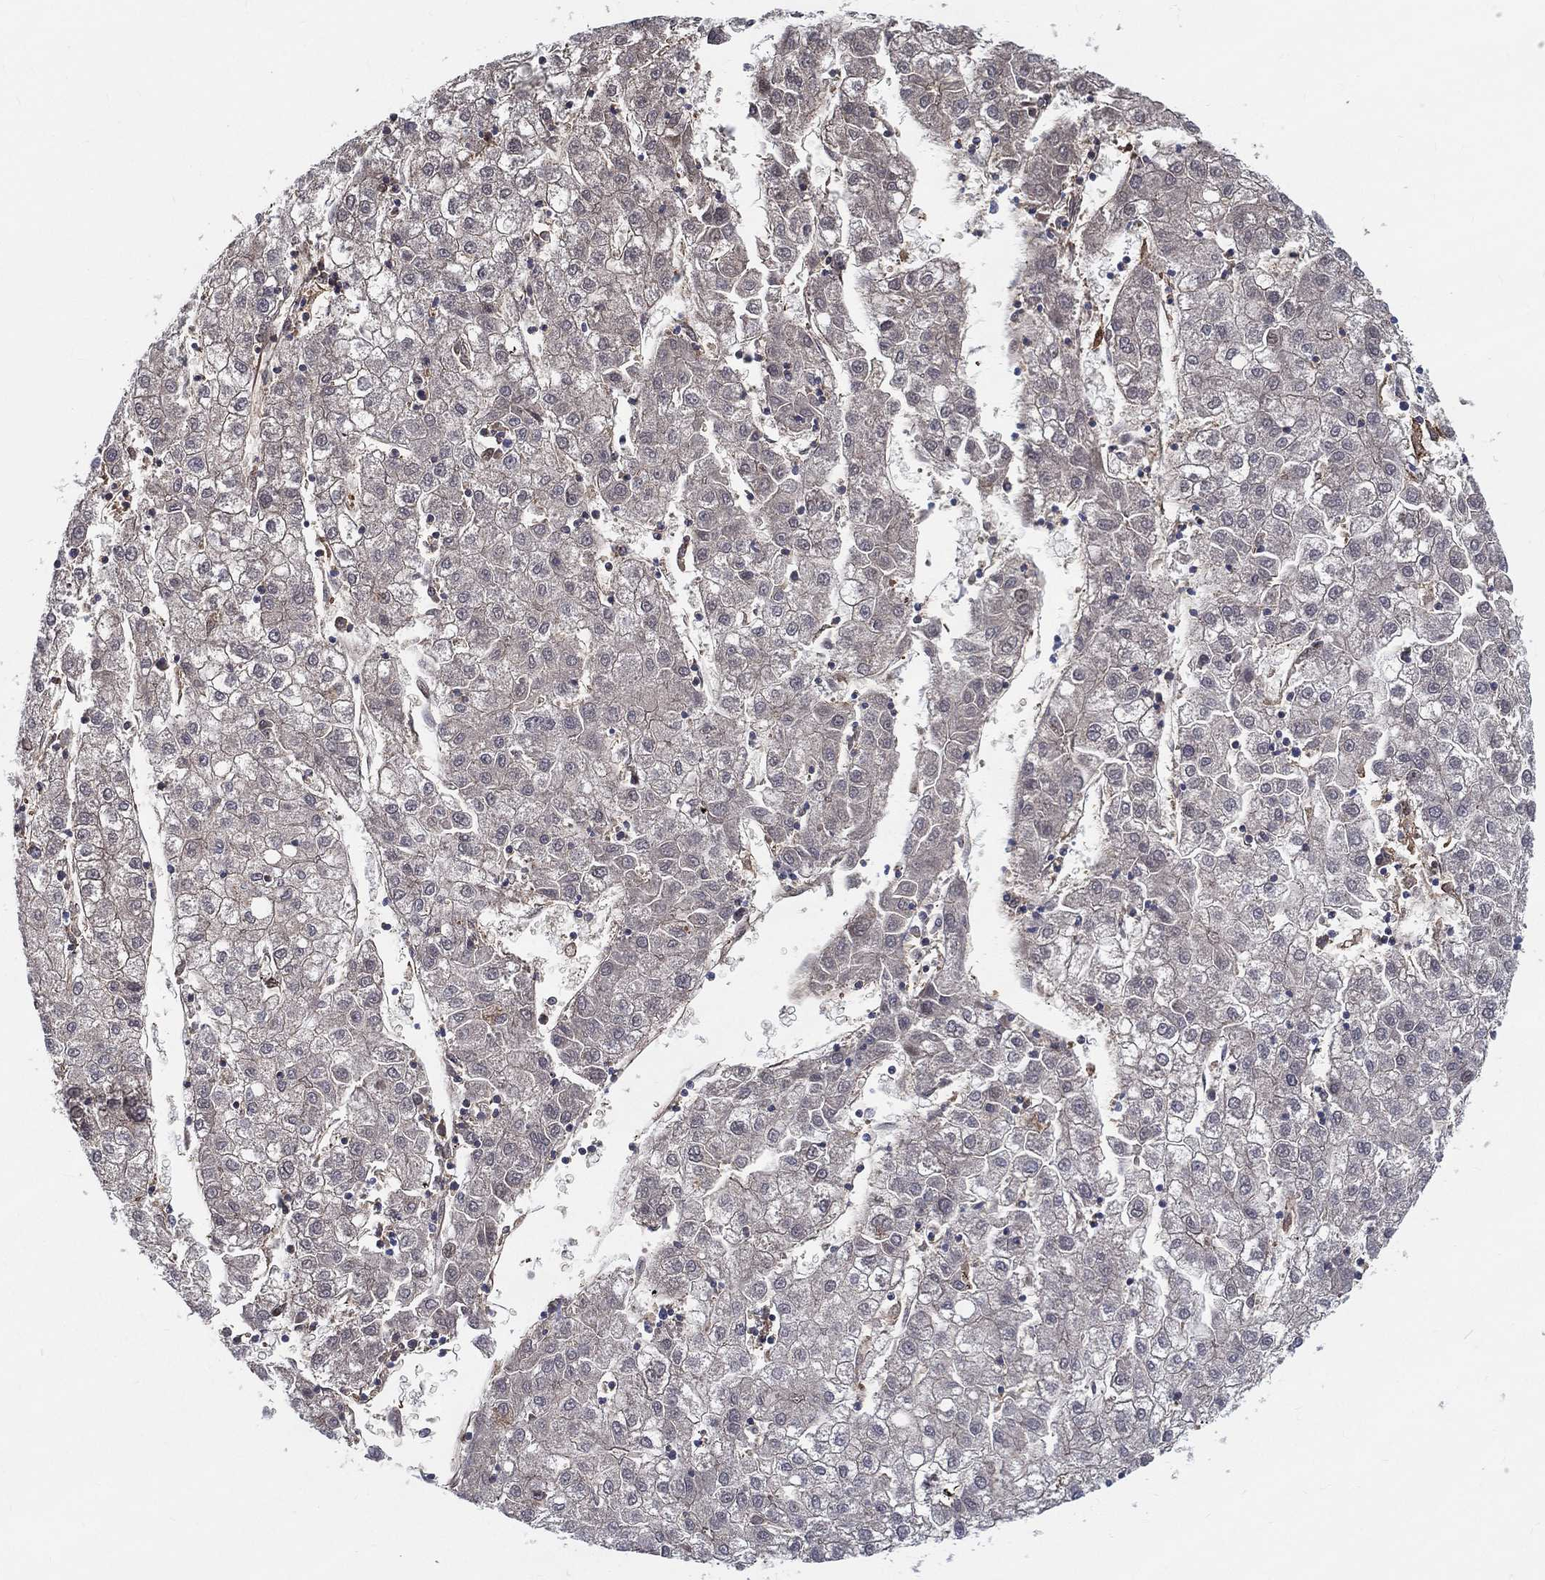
{"staining": {"intensity": "negative", "quantity": "none", "location": "none"}, "tissue": "liver cancer", "cell_type": "Tumor cells", "image_type": "cancer", "snomed": [{"axis": "morphology", "description": "Carcinoma, Hepatocellular, NOS"}, {"axis": "topography", "description": "Liver"}], "caption": "DAB immunohistochemical staining of hepatocellular carcinoma (liver) exhibits no significant staining in tumor cells. The staining is performed using DAB (3,3'-diaminobenzidine) brown chromogen with nuclei counter-stained in using hematoxylin.", "gene": "IFNB1", "patient": {"sex": "male", "age": 72}}